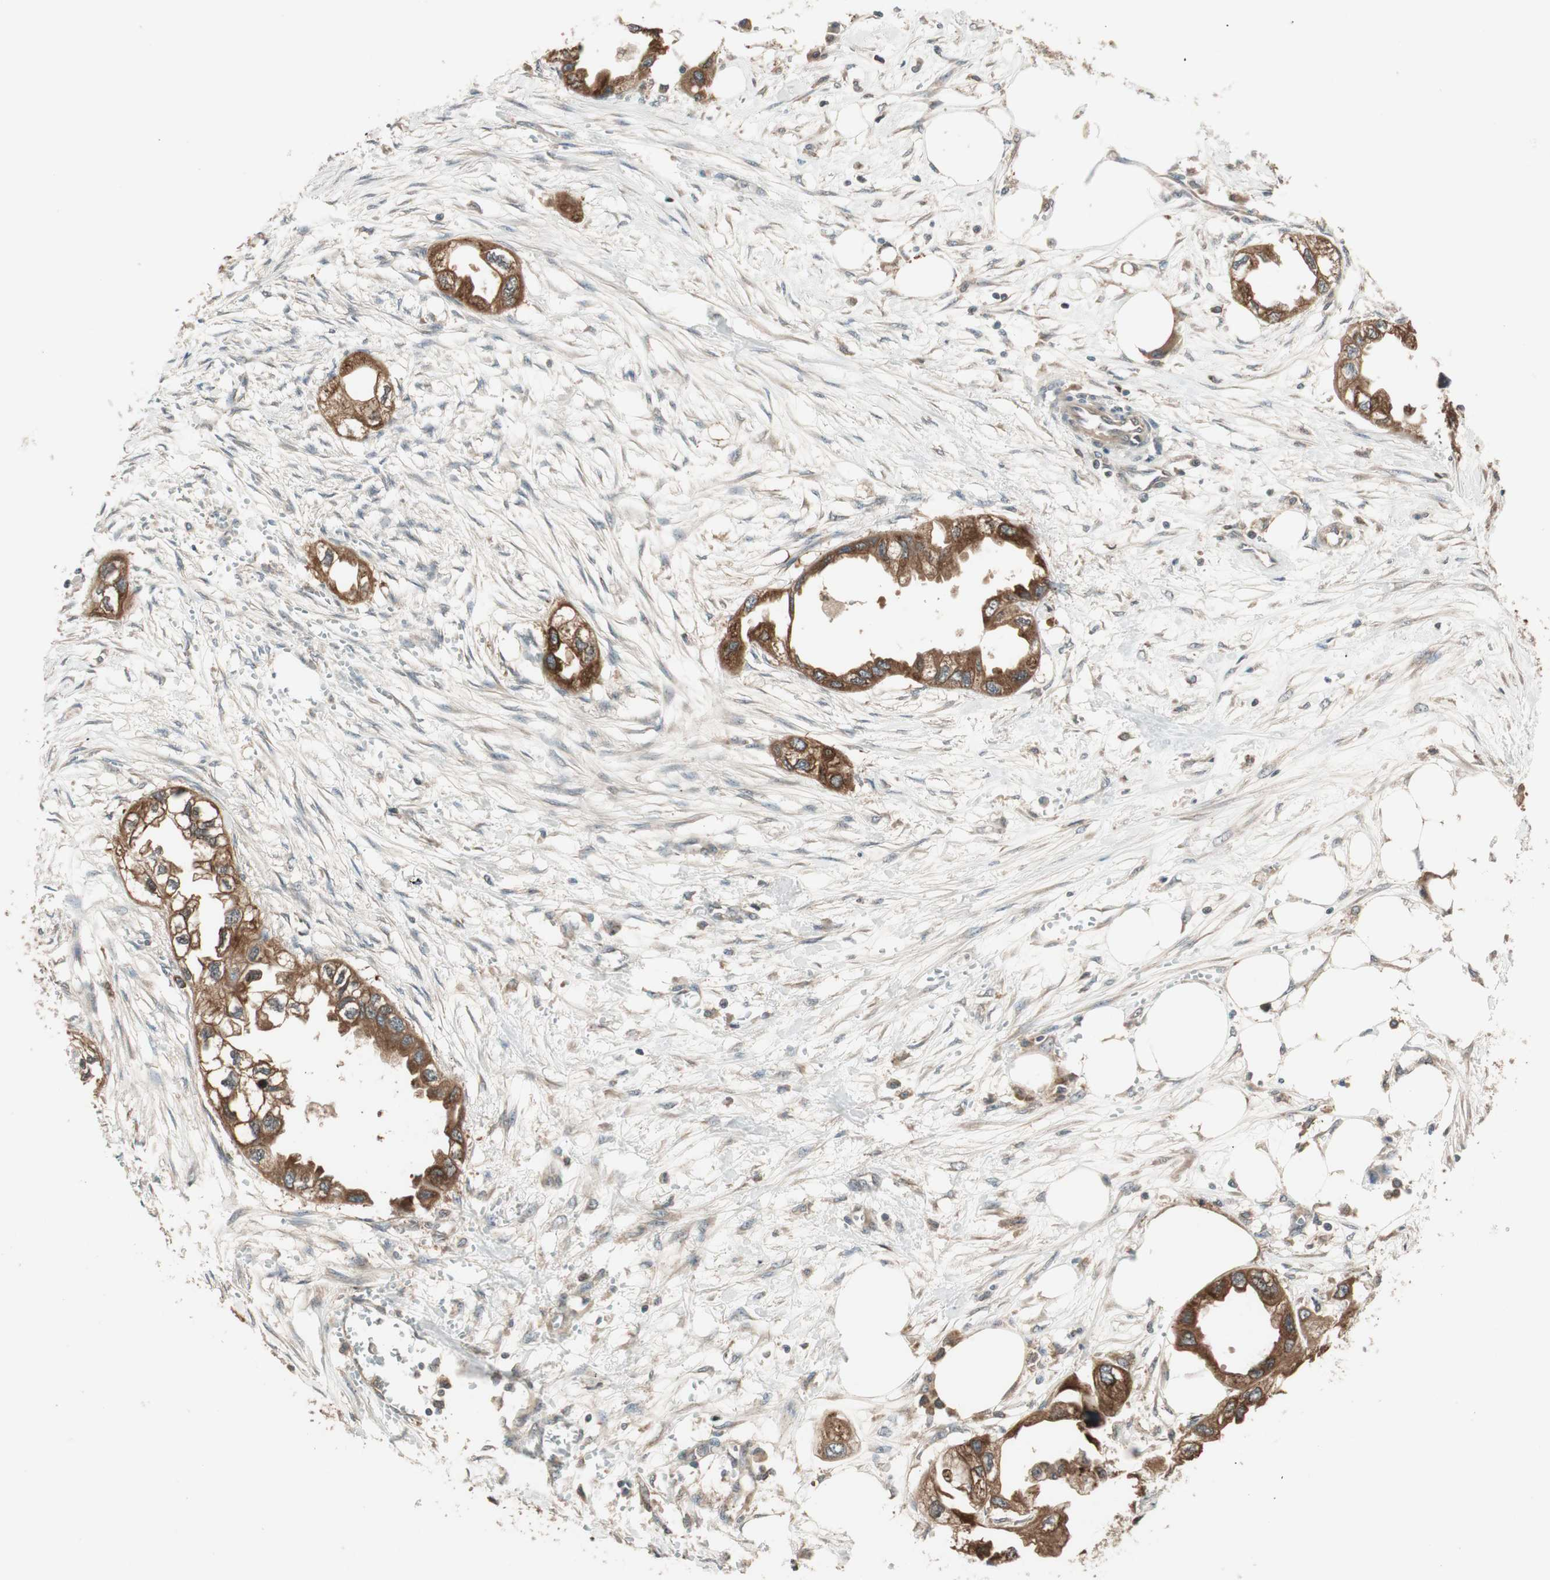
{"staining": {"intensity": "moderate", "quantity": ">75%", "location": "cytoplasmic/membranous"}, "tissue": "endometrial cancer", "cell_type": "Tumor cells", "image_type": "cancer", "snomed": [{"axis": "morphology", "description": "Adenocarcinoma, NOS"}, {"axis": "topography", "description": "Endometrium"}], "caption": "High-power microscopy captured an IHC photomicrograph of endometrial cancer (adenocarcinoma), revealing moderate cytoplasmic/membranous expression in approximately >75% of tumor cells. The staining was performed using DAB, with brown indicating positive protein expression. Nuclei are stained blue with hematoxylin.", "gene": "ATP6AP2", "patient": {"sex": "female", "age": 67}}